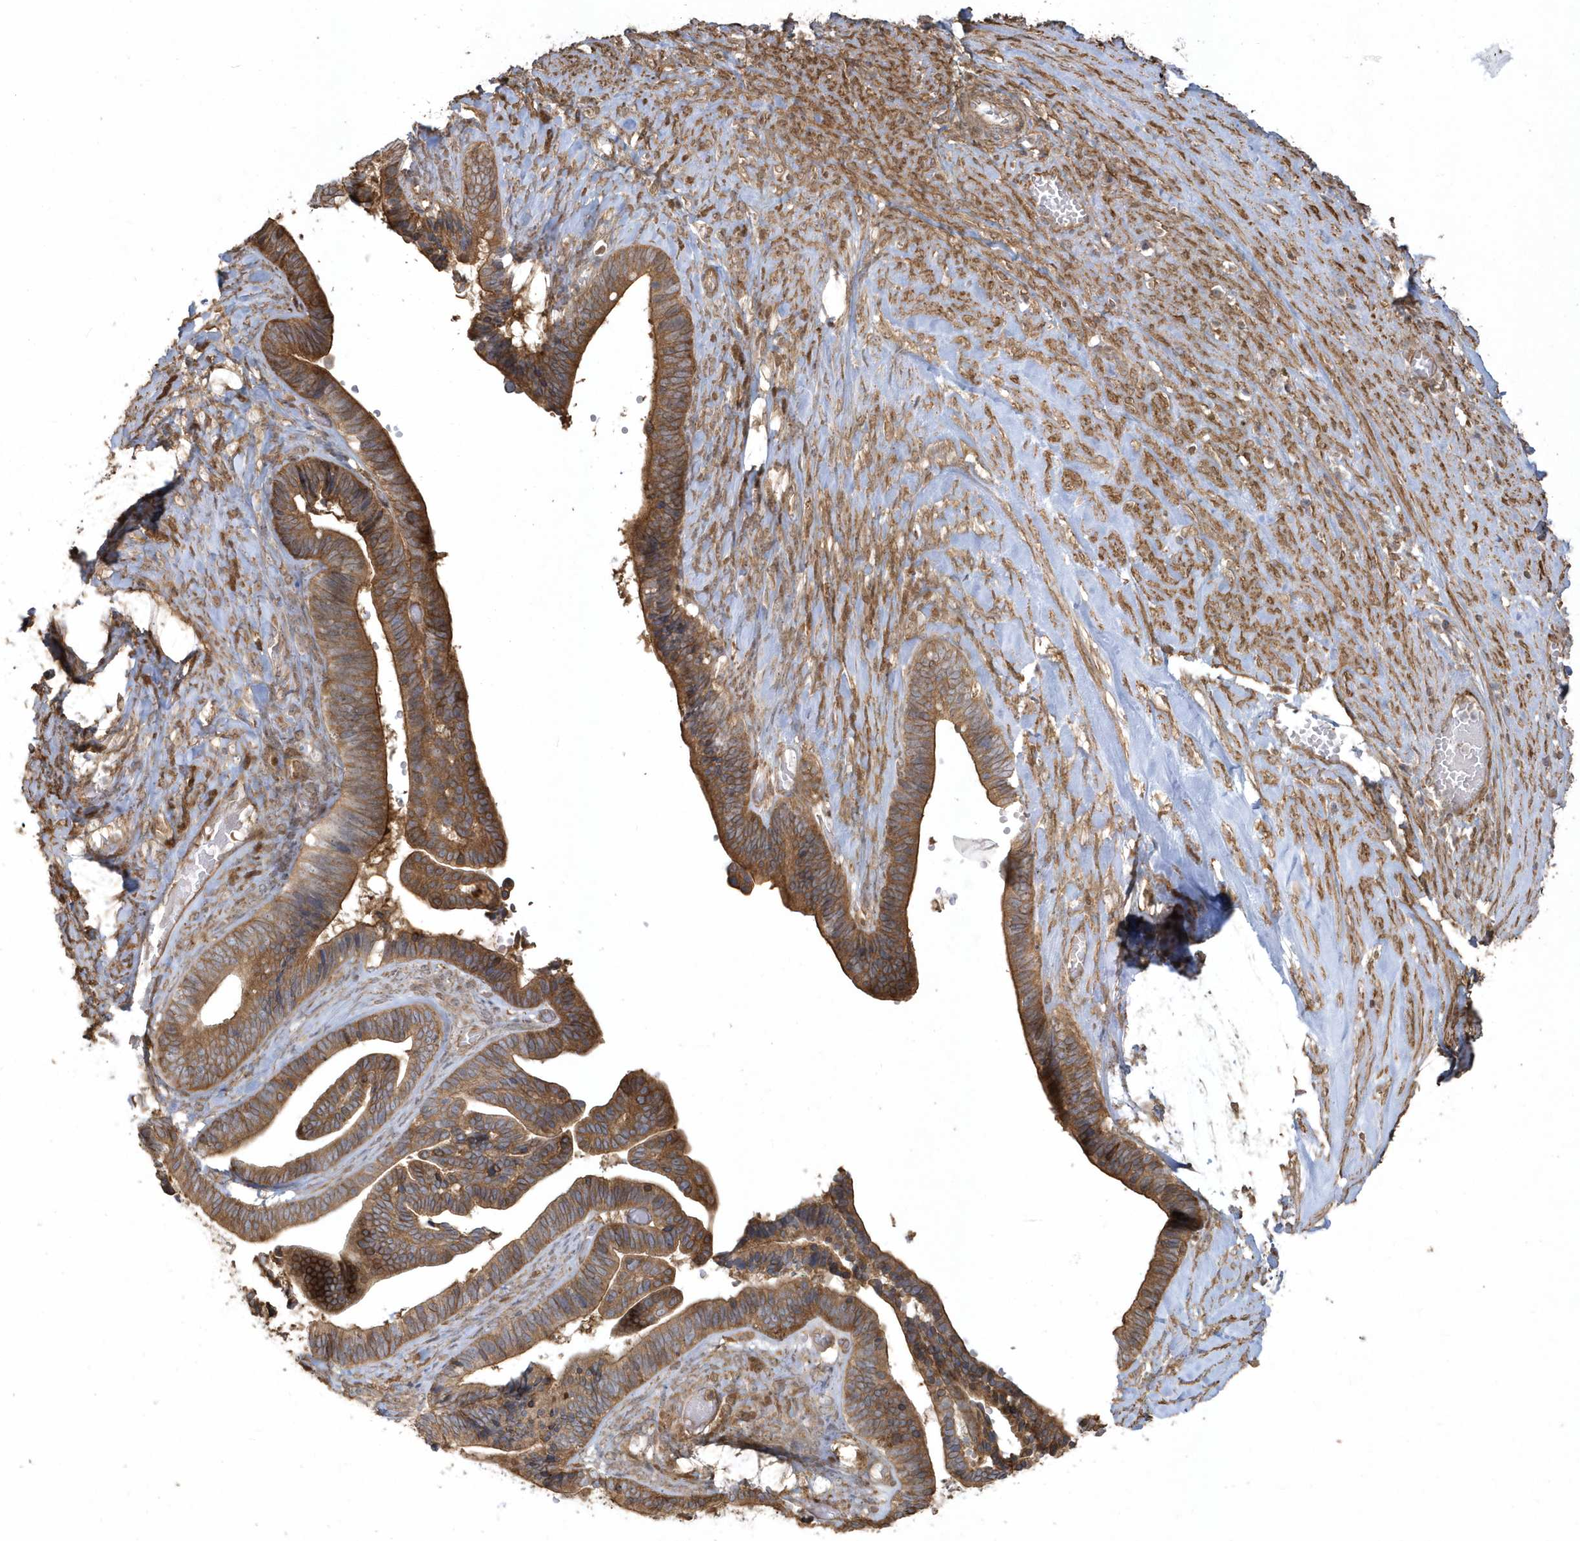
{"staining": {"intensity": "moderate", "quantity": ">75%", "location": "cytoplasmic/membranous"}, "tissue": "ovarian cancer", "cell_type": "Tumor cells", "image_type": "cancer", "snomed": [{"axis": "morphology", "description": "Cystadenocarcinoma, serous, NOS"}, {"axis": "topography", "description": "Ovary"}], "caption": "Immunohistochemical staining of ovarian cancer exhibits medium levels of moderate cytoplasmic/membranous positivity in about >75% of tumor cells. The staining is performed using DAB brown chromogen to label protein expression. The nuclei are counter-stained blue using hematoxylin.", "gene": "HNMT", "patient": {"sex": "female", "age": 56}}